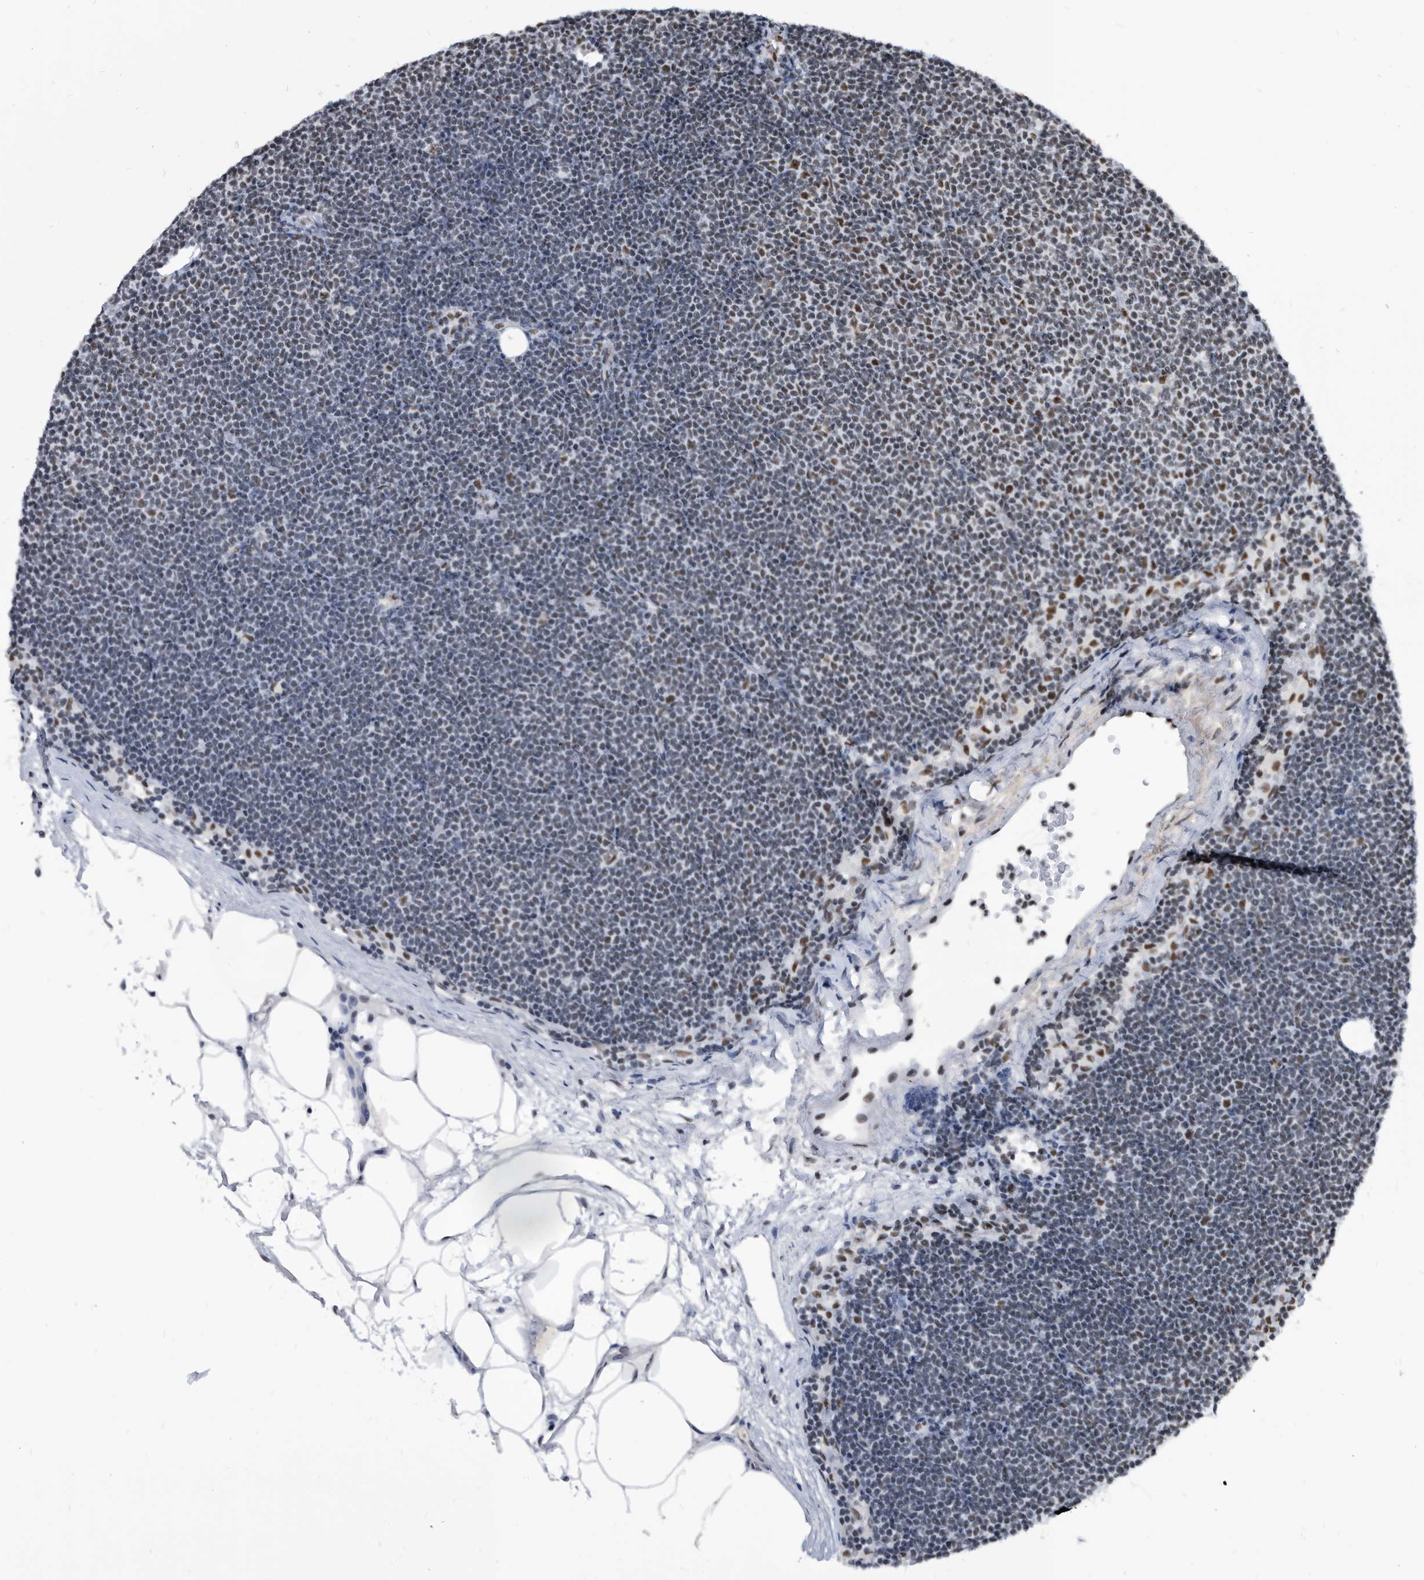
{"staining": {"intensity": "moderate", "quantity": "<25%", "location": "nuclear"}, "tissue": "lymphoma", "cell_type": "Tumor cells", "image_type": "cancer", "snomed": [{"axis": "morphology", "description": "Malignant lymphoma, non-Hodgkin's type, Low grade"}, {"axis": "topography", "description": "Lymph node"}], "caption": "A brown stain highlights moderate nuclear positivity of a protein in malignant lymphoma, non-Hodgkin's type (low-grade) tumor cells.", "gene": "SF3A1", "patient": {"sex": "female", "age": 53}}